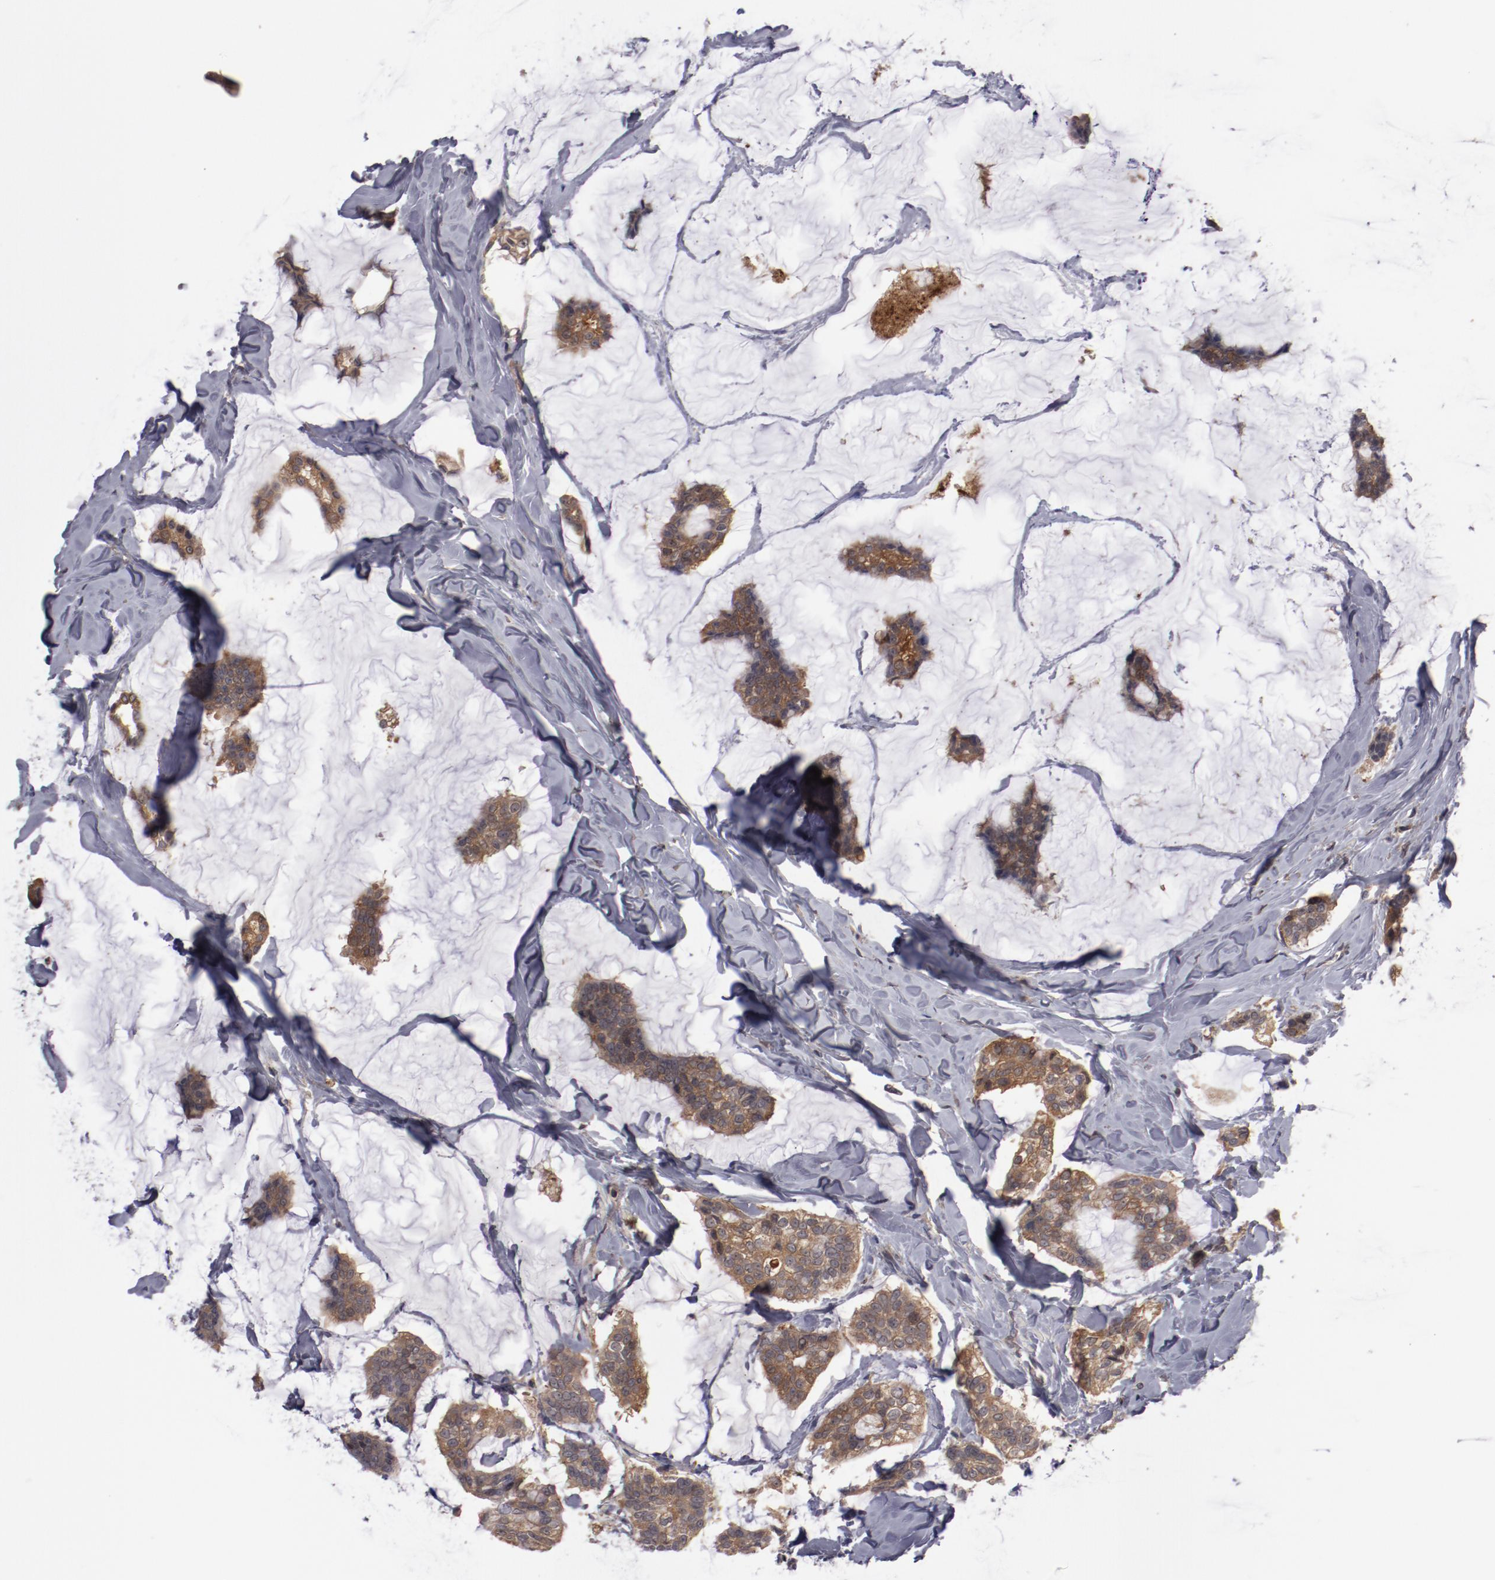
{"staining": {"intensity": "strong", "quantity": ">75%", "location": "cytoplasmic/membranous"}, "tissue": "breast cancer", "cell_type": "Tumor cells", "image_type": "cancer", "snomed": [{"axis": "morphology", "description": "Duct carcinoma"}, {"axis": "topography", "description": "Breast"}], "caption": "Immunohistochemistry micrograph of human breast infiltrating ductal carcinoma stained for a protein (brown), which reveals high levels of strong cytoplasmic/membranous expression in about >75% of tumor cells.", "gene": "LRRC75B", "patient": {"sex": "female", "age": 93}}